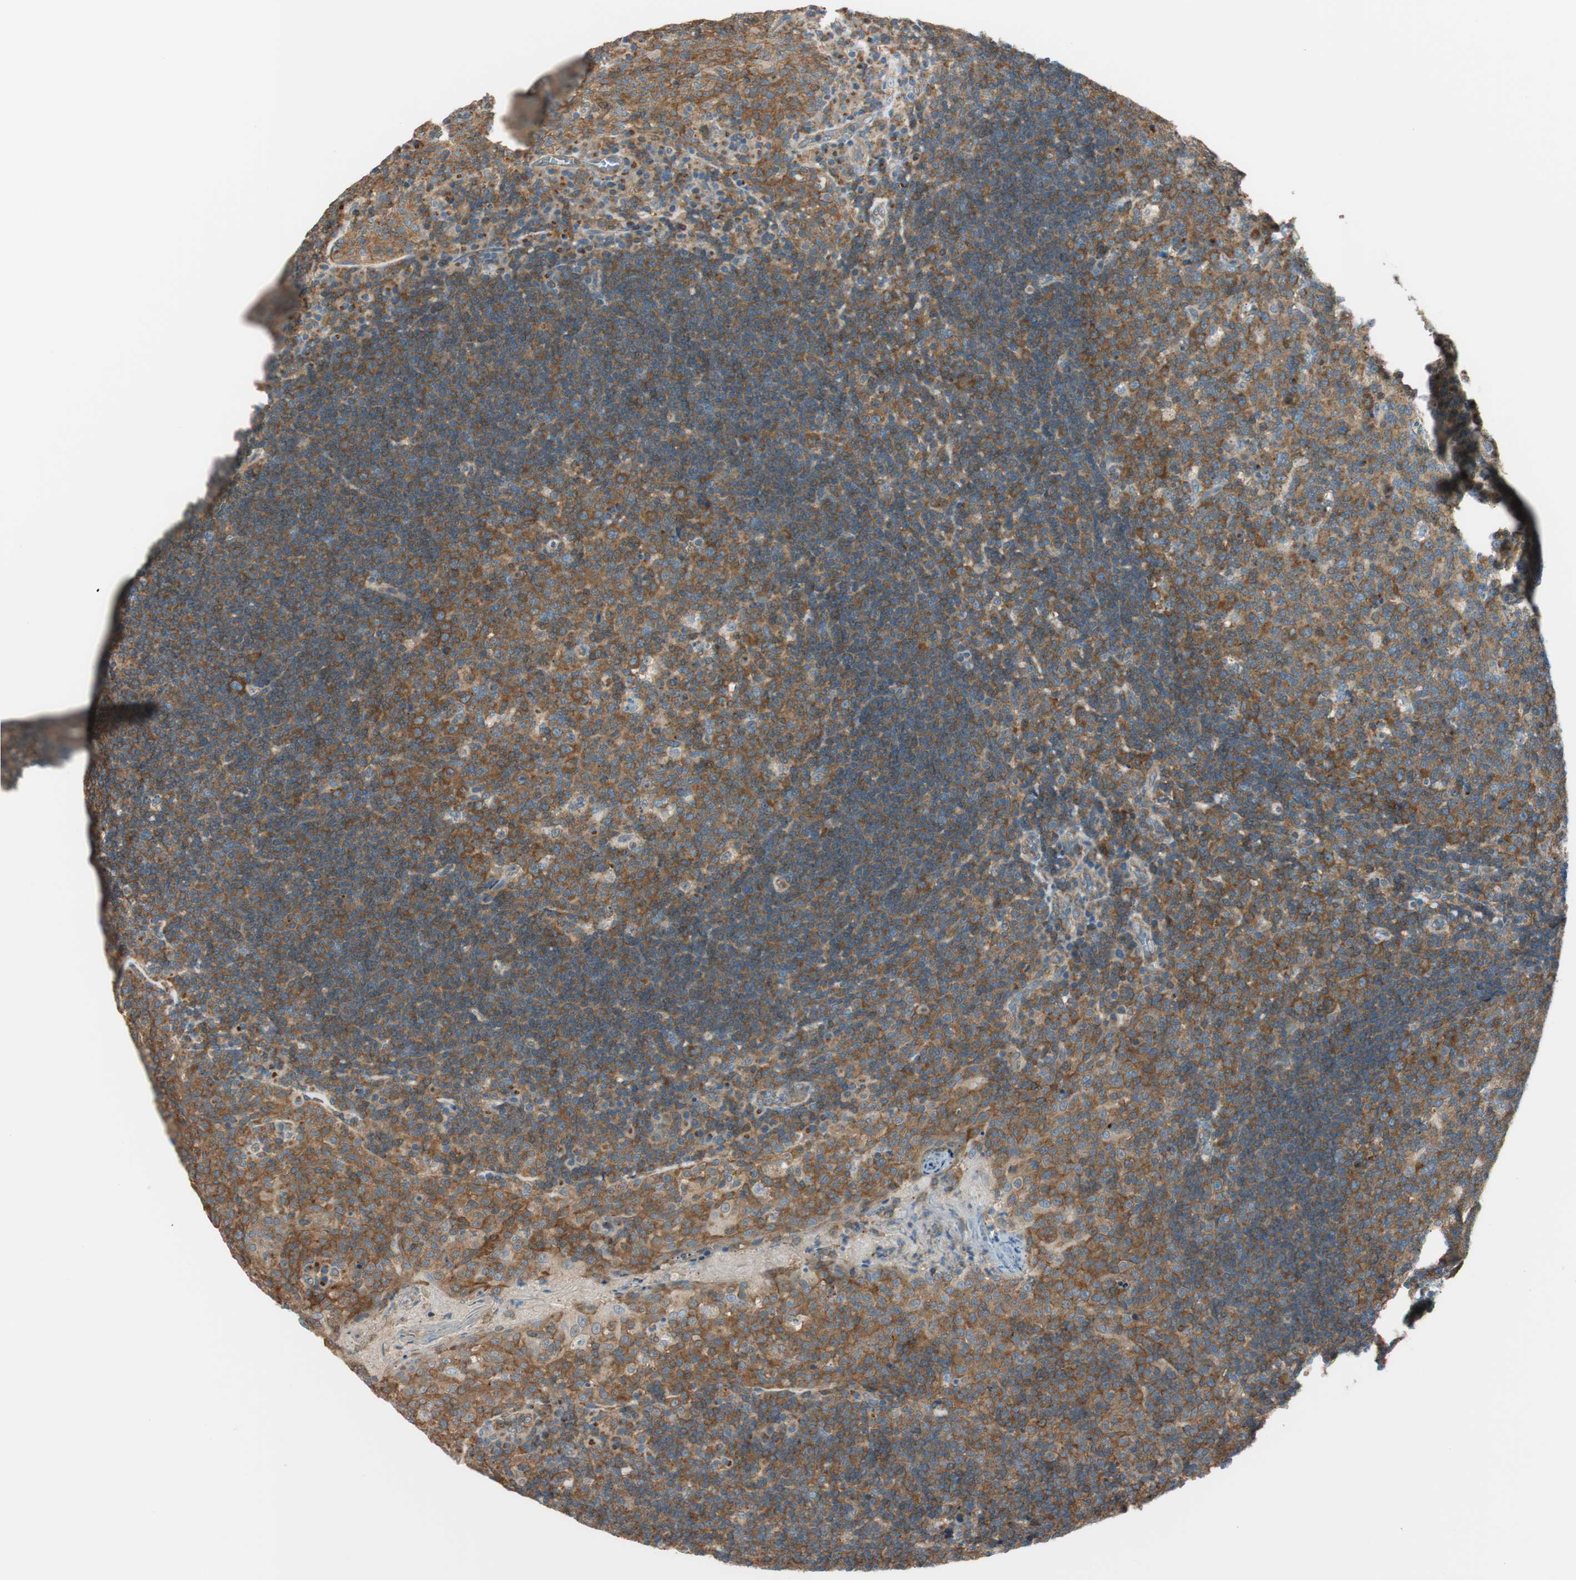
{"staining": {"intensity": "strong", "quantity": ">75%", "location": "cytoplasmic/membranous"}, "tissue": "tonsil", "cell_type": "Germinal center cells", "image_type": "normal", "snomed": [{"axis": "morphology", "description": "Normal tissue, NOS"}, {"axis": "topography", "description": "Tonsil"}], "caption": "Strong cytoplasmic/membranous expression is seen in about >75% of germinal center cells in unremarkable tonsil. (DAB (3,3'-diaminobenzidine) IHC with brightfield microscopy, high magnification).", "gene": "PI4K2B", "patient": {"sex": "male", "age": 17}}